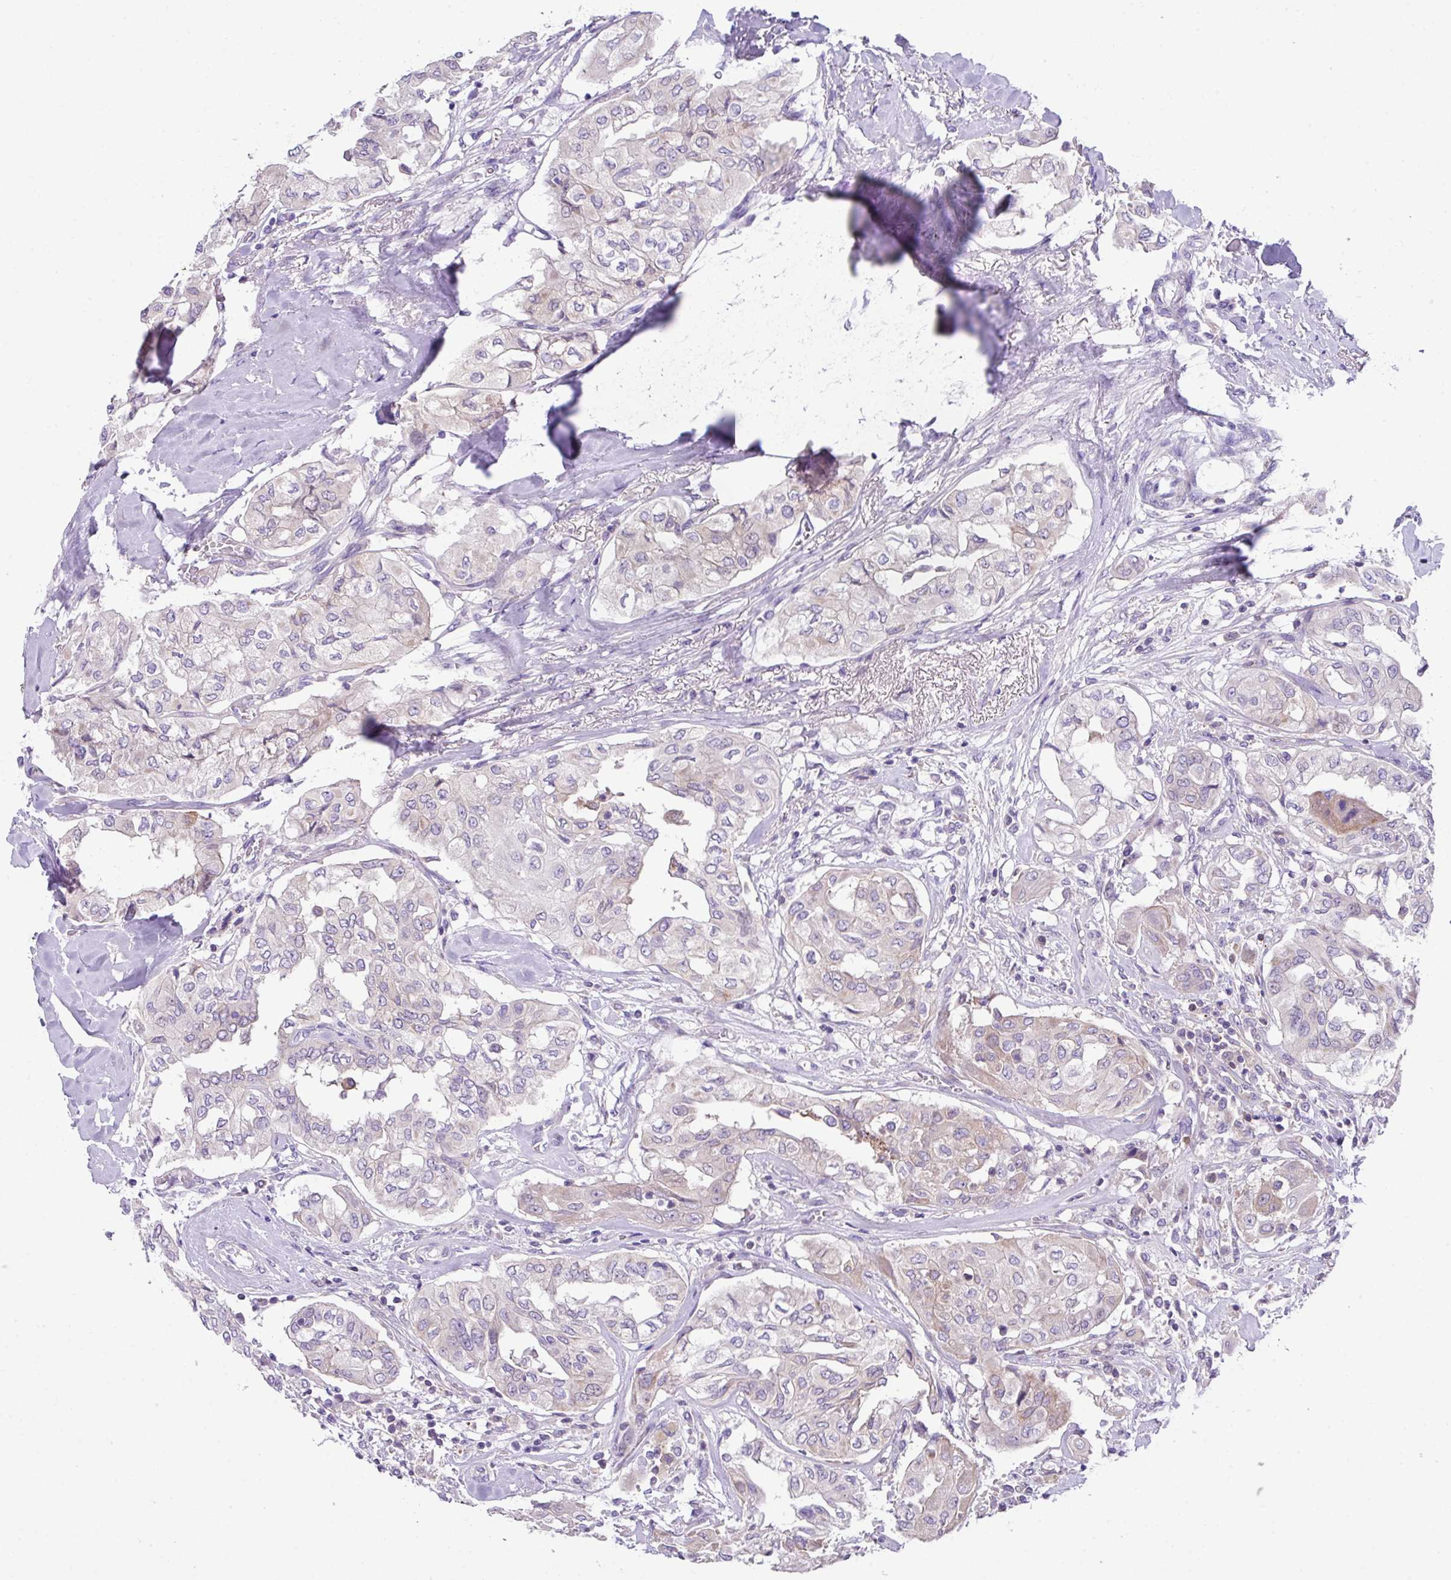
{"staining": {"intensity": "negative", "quantity": "none", "location": "none"}, "tissue": "thyroid cancer", "cell_type": "Tumor cells", "image_type": "cancer", "snomed": [{"axis": "morphology", "description": "Papillary adenocarcinoma, NOS"}, {"axis": "topography", "description": "Thyroid gland"}], "caption": "Thyroid papillary adenocarcinoma was stained to show a protein in brown. There is no significant expression in tumor cells.", "gene": "DNAL1", "patient": {"sex": "female", "age": 59}}